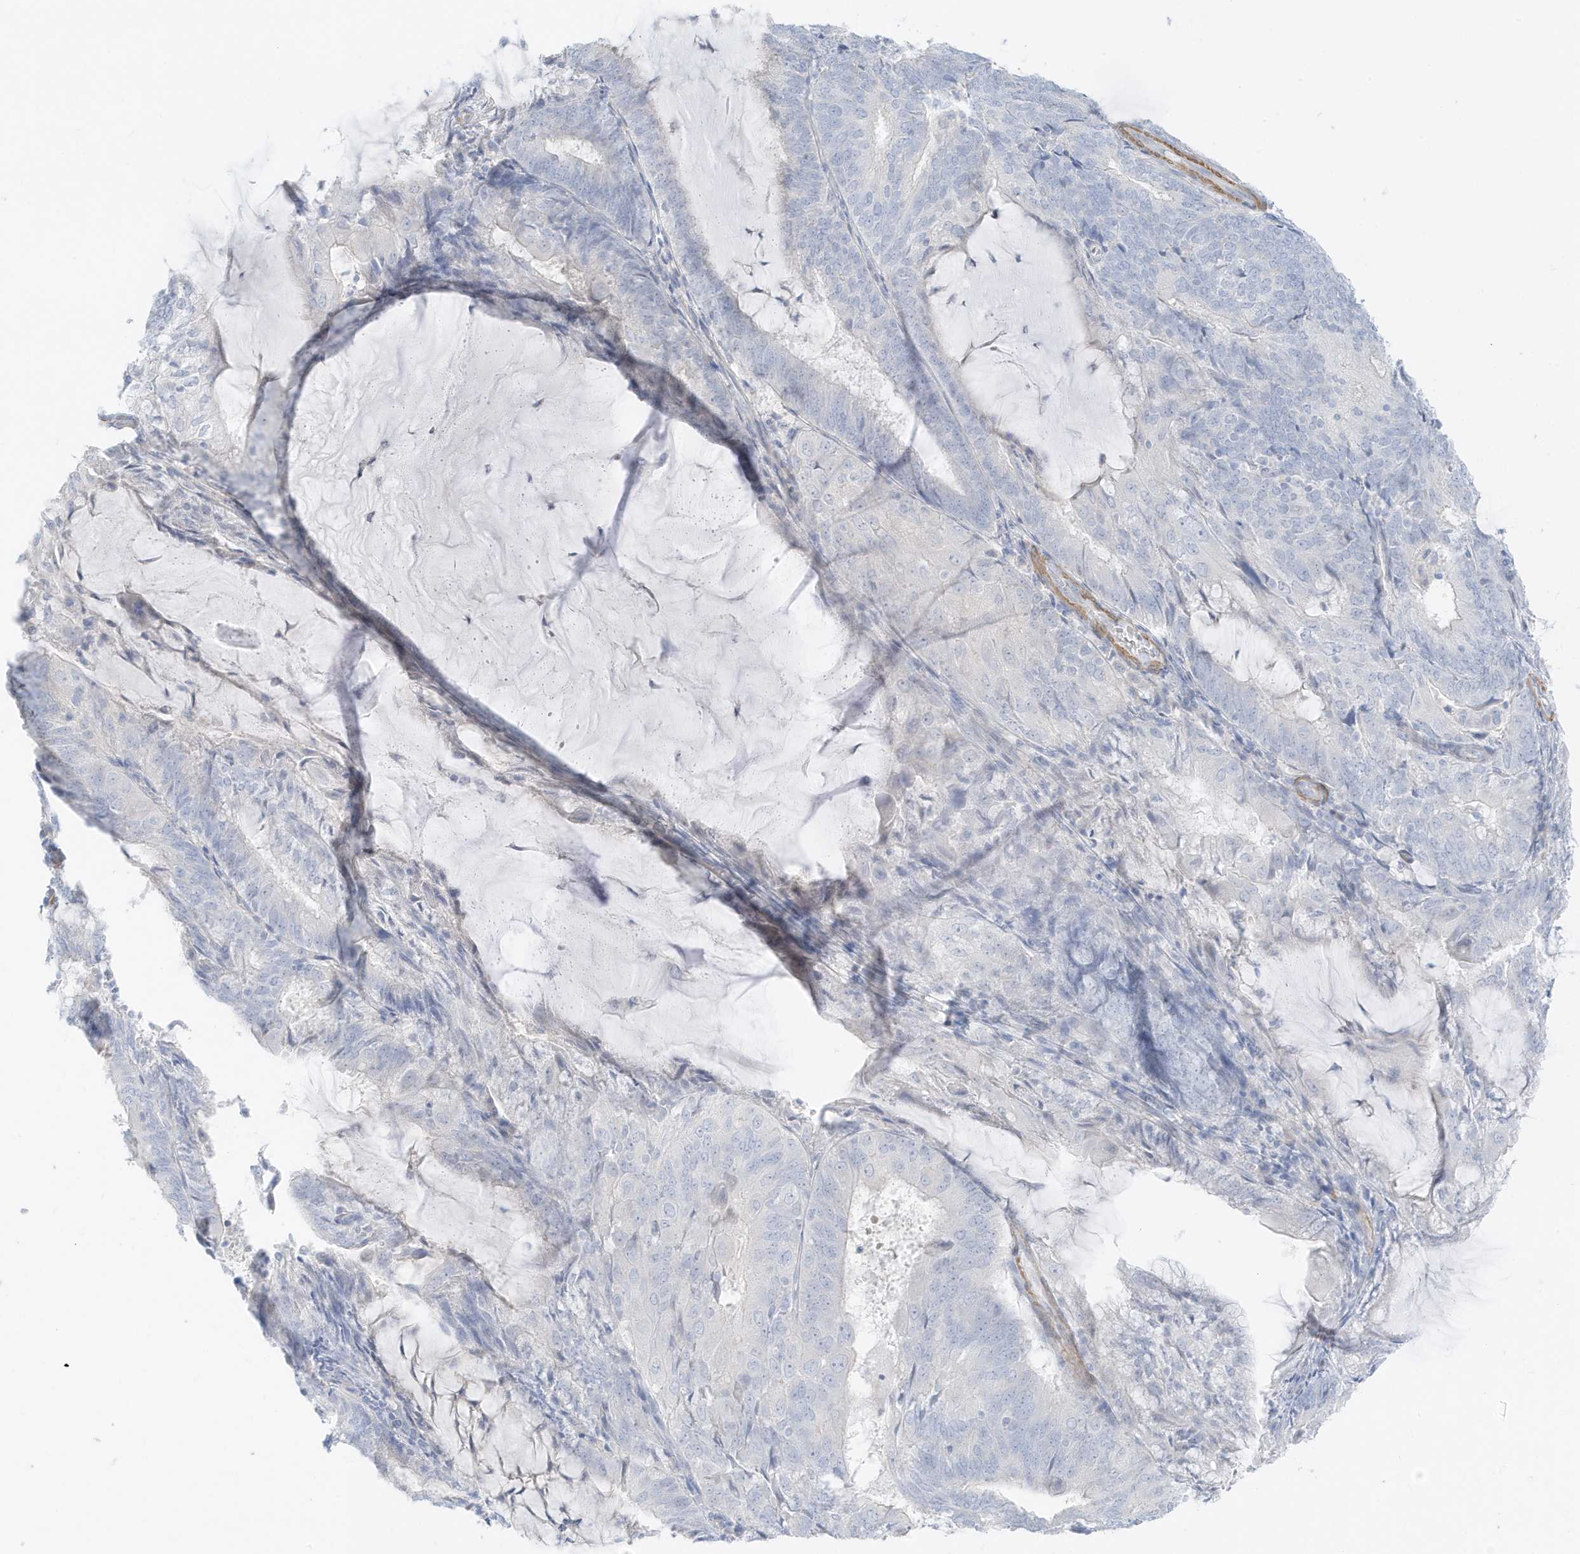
{"staining": {"intensity": "negative", "quantity": "none", "location": "none"}, "tissue": "endometrial cancer", "cell_type": "Tumor cells", "image_type": "cancer", "snomed": [{"axis": "morphology", "description": "Adenocarcinoma, NOS"}, {"axis": "topography", "description": "Endometrium"}], "caption": "Endometrial cancer (adenocarcinoma) was stained to show a protein in brown. There is no significant positivity in tumor cells.", "gene": "SLC22A13", "patient": {"sex": "female", "age": 81}}